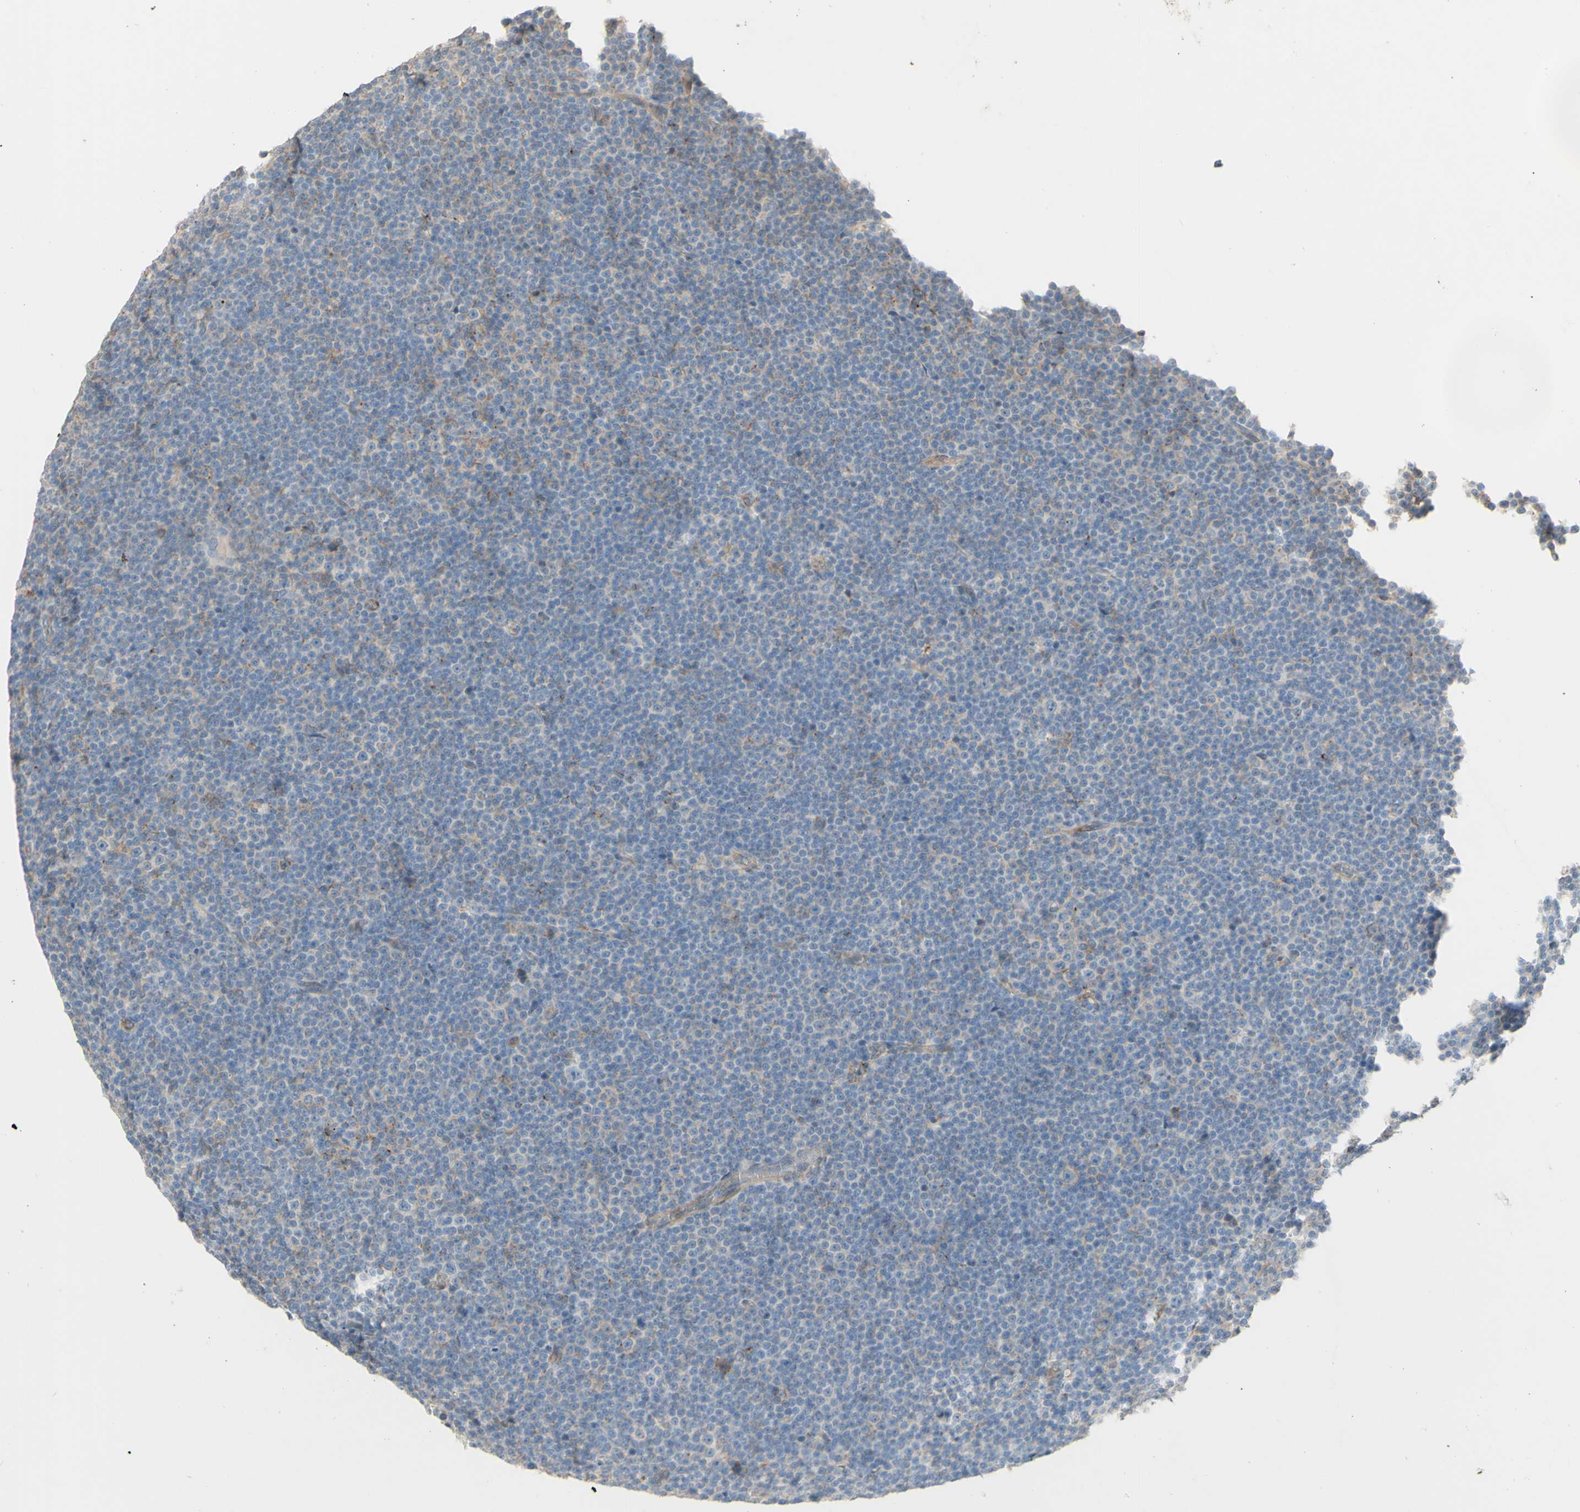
{"staining": {"intensity": "weak", "quantity": "<25%", "location": "cytoplasmic/membranous"}, "tissue": "lymphoma", "cell_type": "Tumor cells", "image_type": "cancer", "snomed": [{"axis": "morphology", "description": "Malignant lymphoma, non-Hodgkin's type, Low grade"}, {"axis": "topography", "description": "Lymph node"}], "caption": "There is no significant expression in tumor cells of lymphoma. Nuclei are stained in blue.", "gene": "RNF149", "patient": {"sex": "female", "age": 67}}